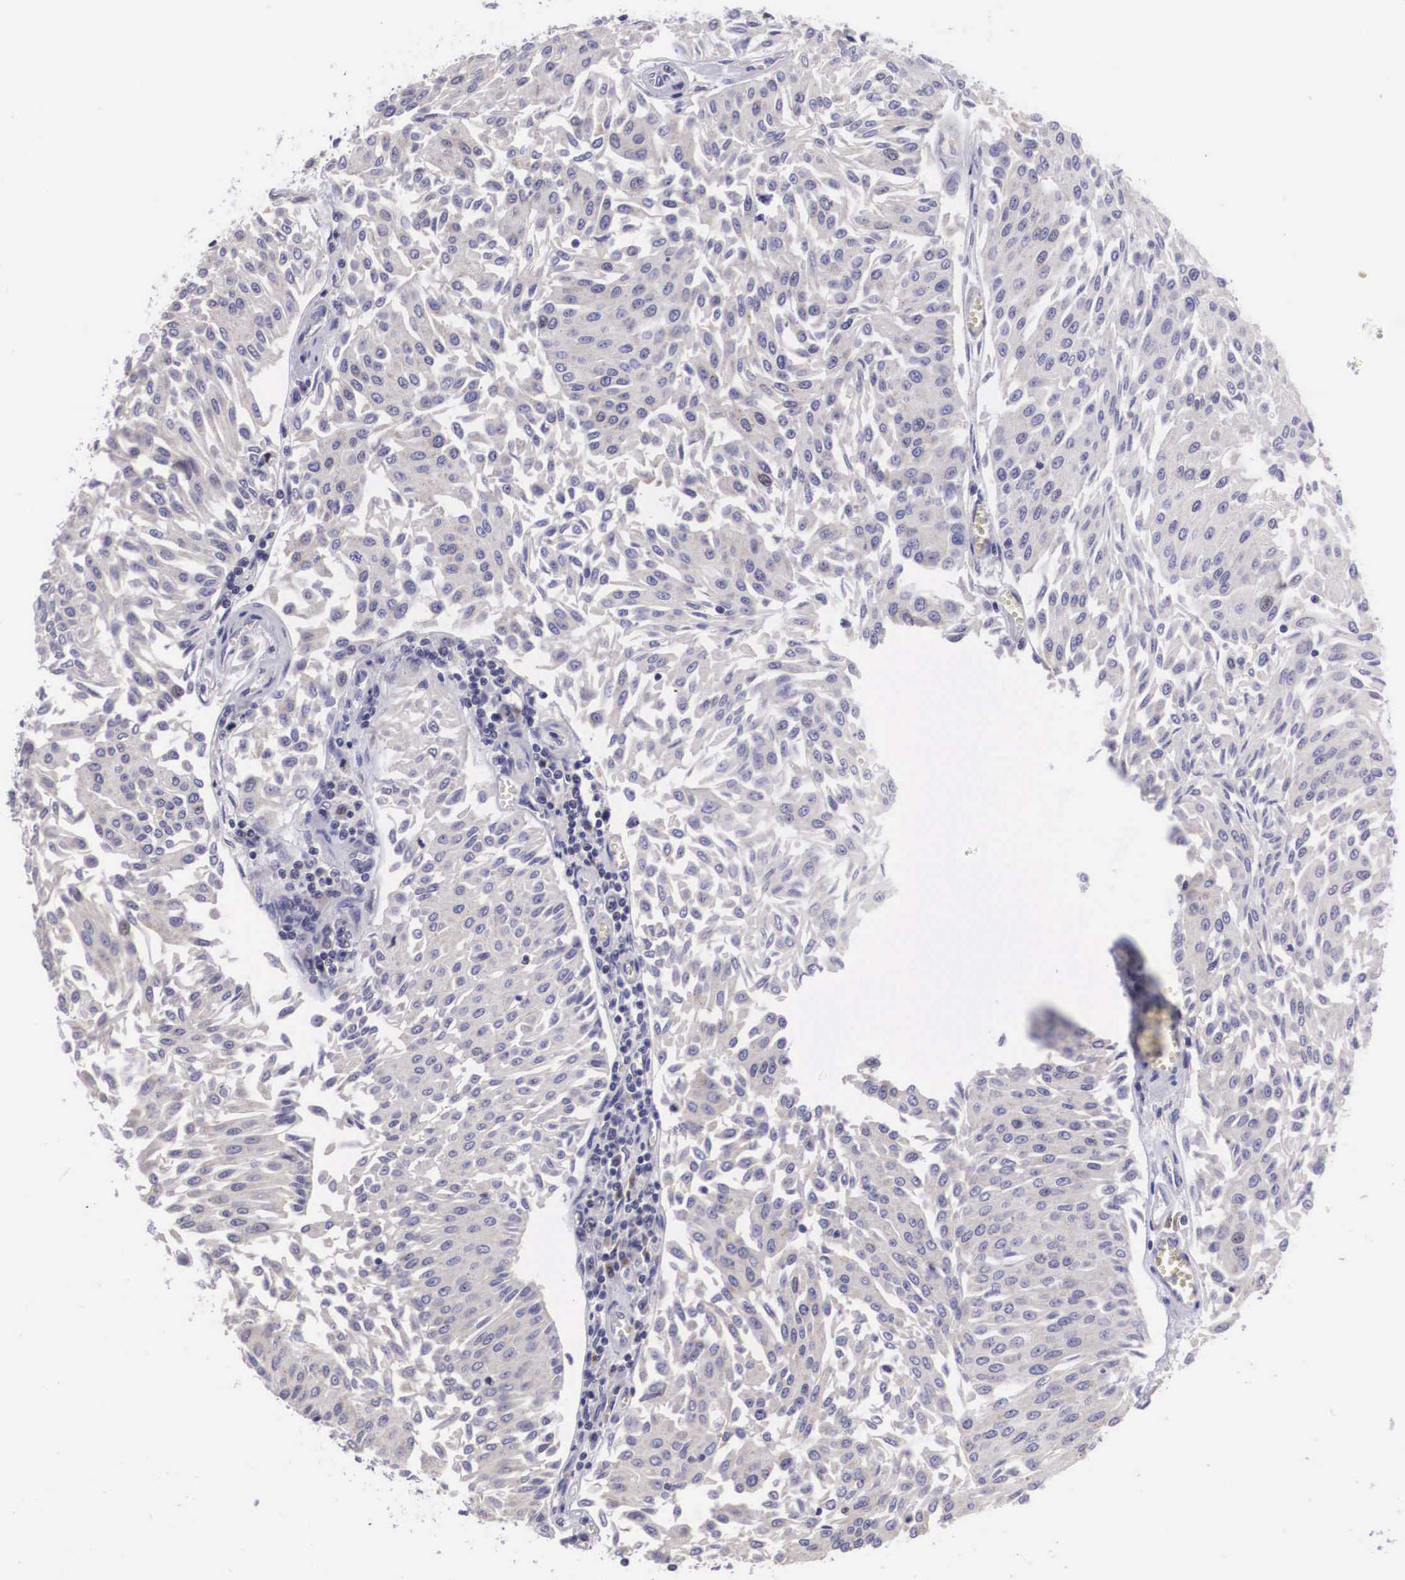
{"staining": {"intensity": "negative", "quantity": "none", "location": "none"}, "tissue": "urothelial cancer", "cell_type": "Tumor cells", "image_type": "cancer", "snomed": [{"axis": "morphology", "description": "Urothelial carcinoma, Low grade"}, {"axis": "topography", "description": "Urinary bladder"}], "caption": "A photomicrograph of human urothelial cancer is negative for staining in tumor cells. (DAB (3,3'-diaminobenzidine) immunohistochemistry (IHC), high magnification).", "gene": "ARG2", "patient": {"sex": "male", "age": 86}}